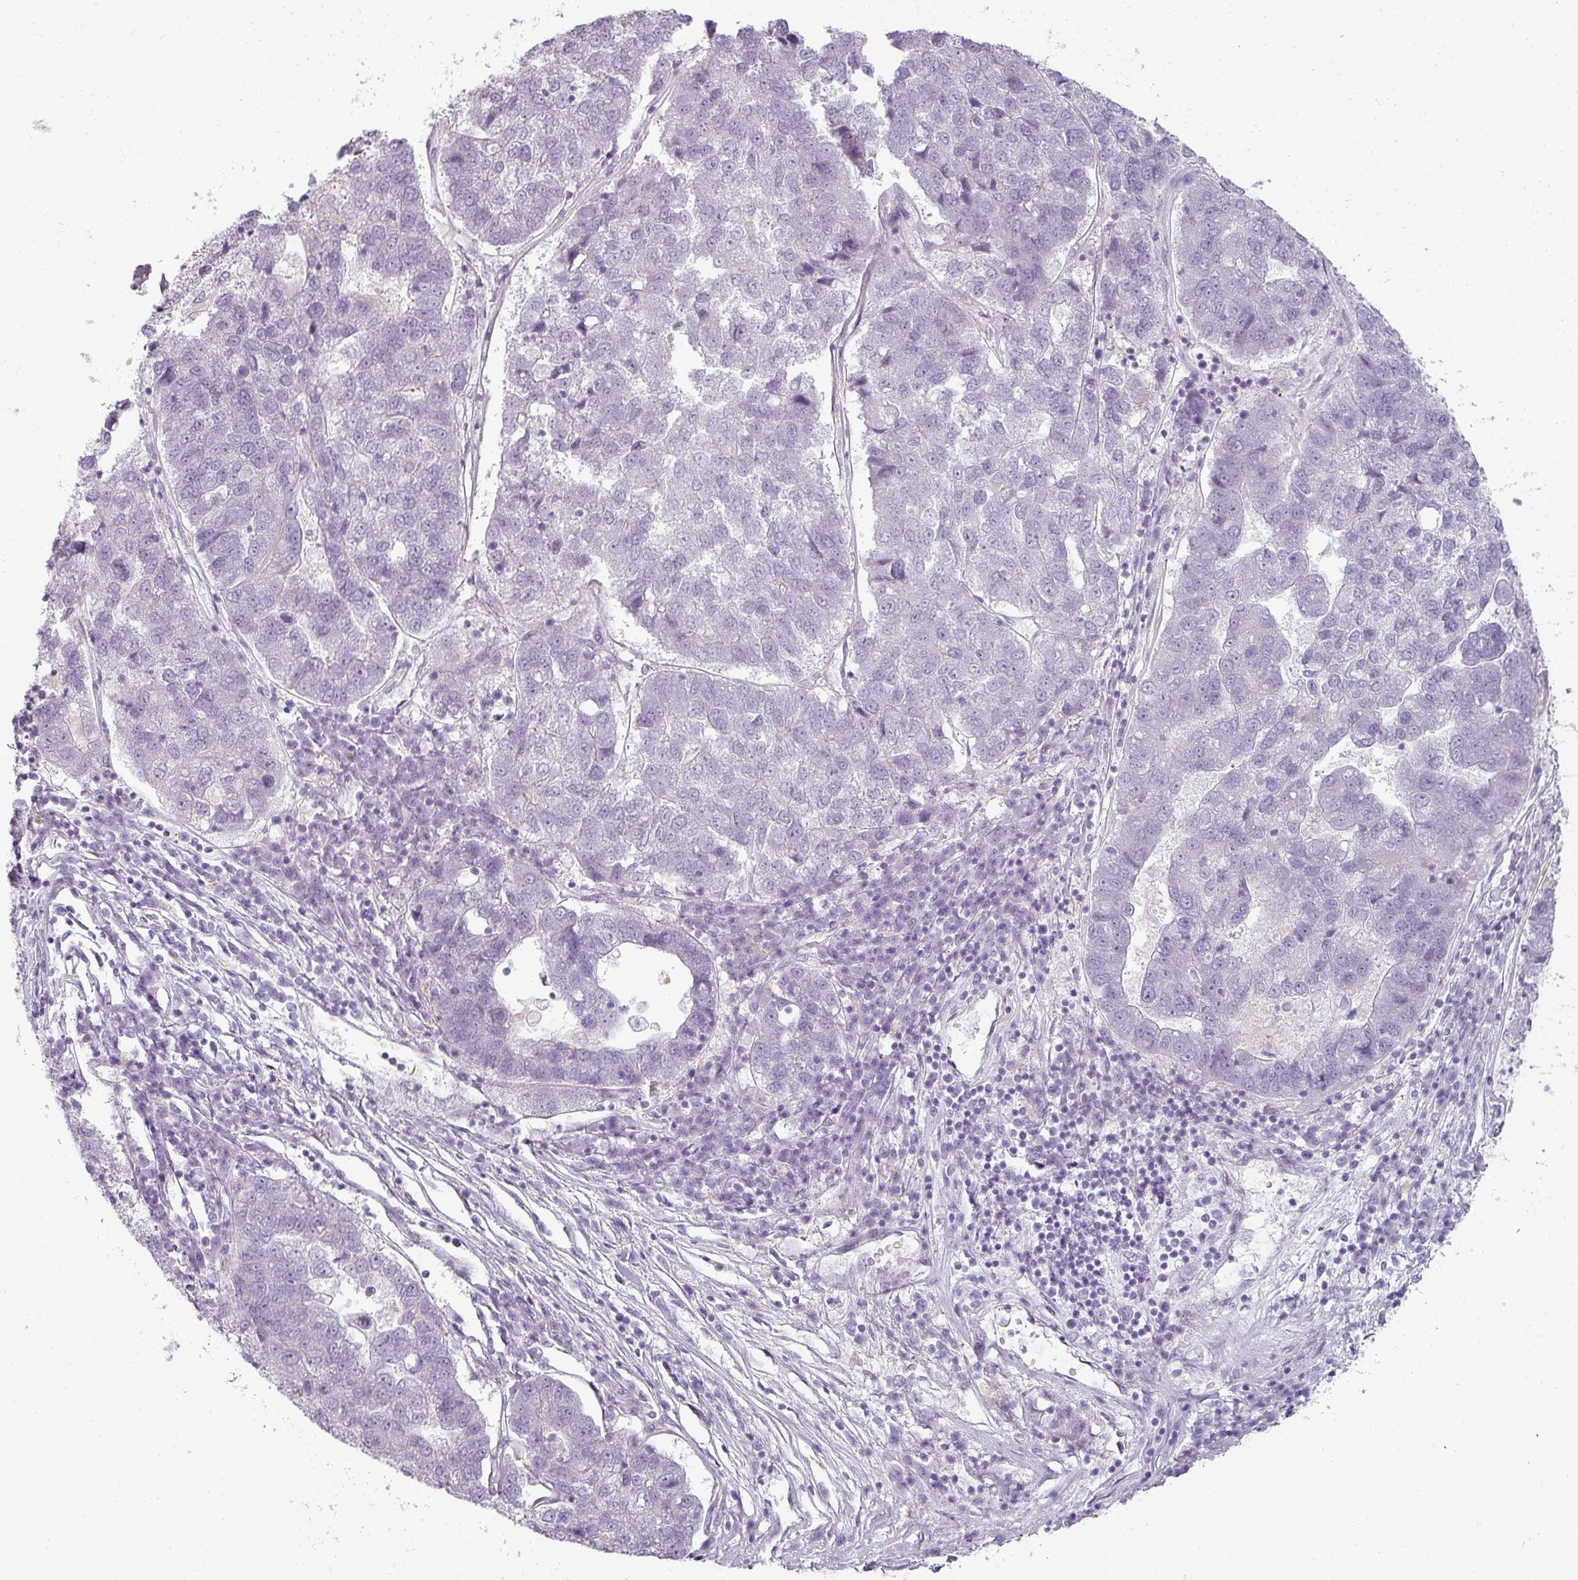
{"staining": {"intensity": "negative", "quantity": "none", "location": "none"}, "tissue": "pancreatic cancer", "cell_type": "Tumor cells", "image_type": "cancer", "snomed": [{"axis": "morphology", "description": "Adenocarcinoma, NOS"}, {"axis": "topography", "description": "Pancreas"}], "caption": "Human pancreatic cancer (adenocarcinoma) stained for a protein using immunohistochemistry (IHC) reveals no expression in tumor cells.", "gene": "ASB1", "patient": {"sex": "female", "age": 61}}